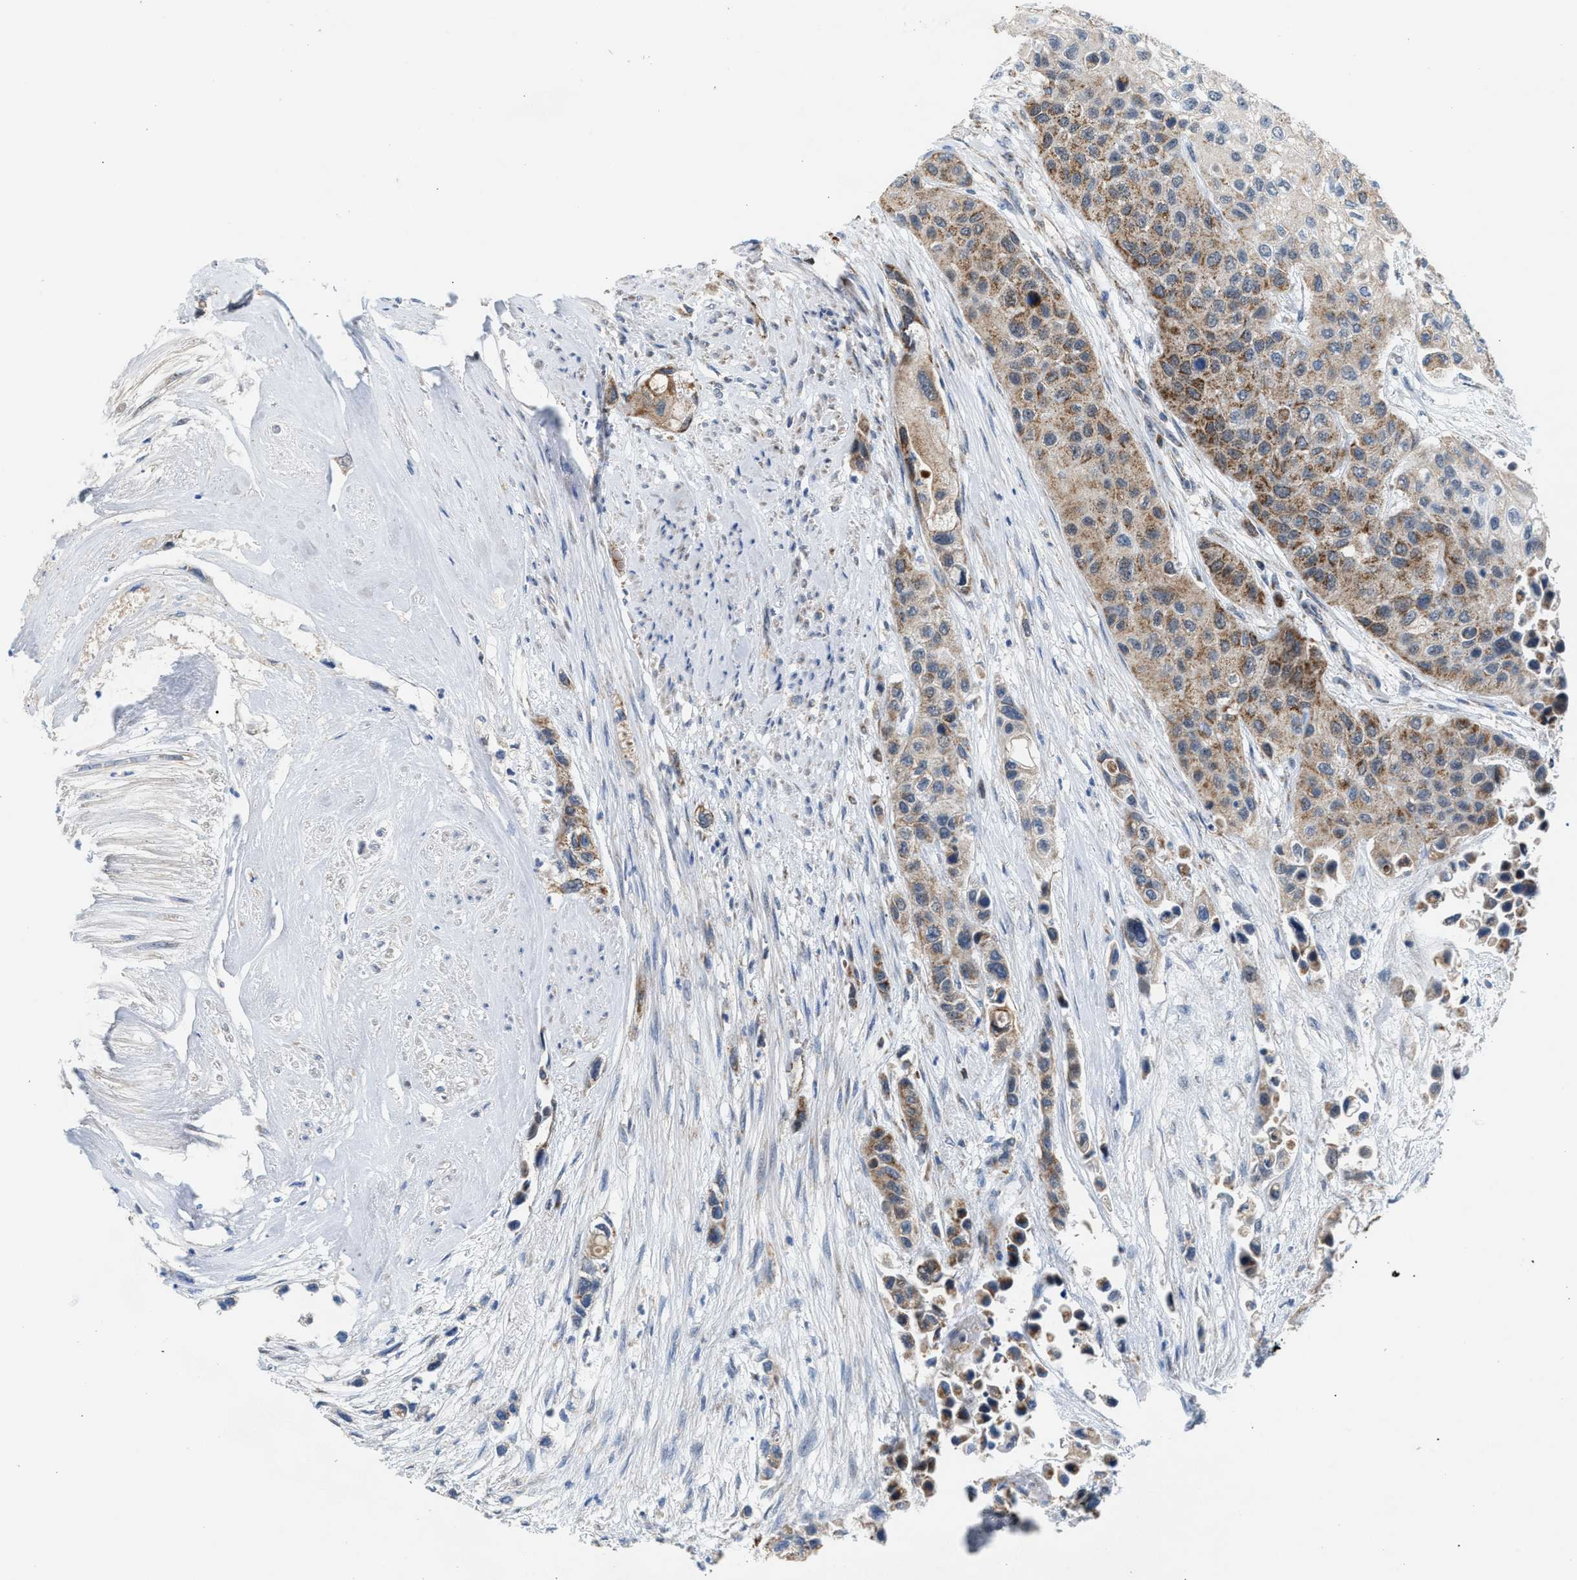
{"staining": {"intensity": "moderate", "quantity": ">75%", "location": "cytoplasmic/membranous"}, "tissue": "urothelial cancer", "cell_type": "Tumor cells", "image_type": "cancer", "snomed": [{"axis": "morphology", "description": "Urothelial carcinoma, High grade"}, {"axis": "topography", "description": "Urinary bladder"}], "caption": "Urothelial carcinoma (high-grade) tissue demonstrates moderate cytoplasmic/membranous staining in about >75% of tumor cells", "gene": "PMPCA", "patient": {"sex": "female", "age": 56}}